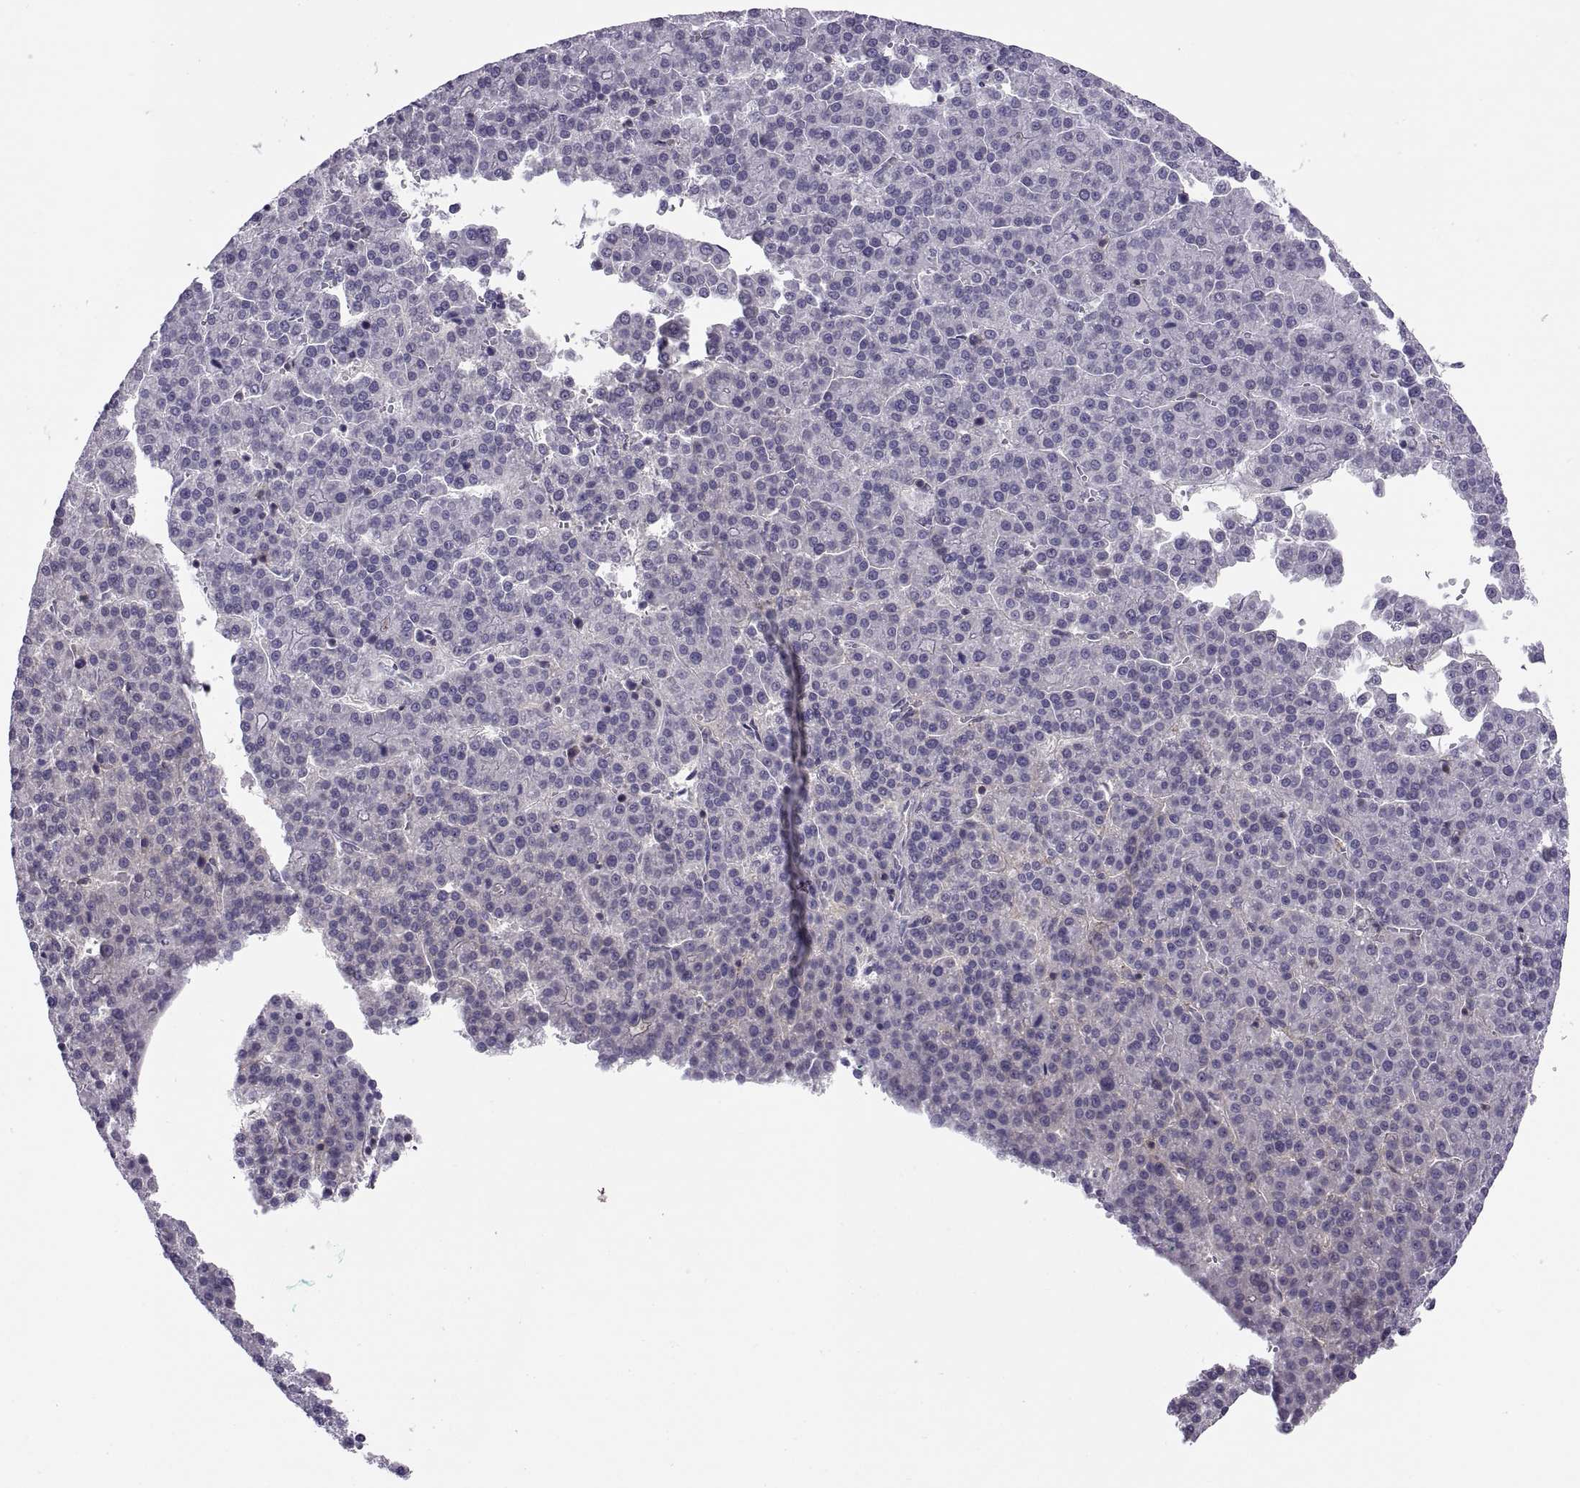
{"staining": {"intensity": "negative", "quantity": "none", "location": "none"}, "tissue": "liver cancer", "cell_type": "Tumor cells", "image_type": "cancer", "snomed": [{"axis": "morphology", "description": "Carcinoma, Hepatocellular, NOS"}, {"axis": "topography", "description": "Liver"}], "caption": "Image shows no significant protein positivity in tumor cells of liver cancer (hepatocellular carcinoma).", "gene": "TTC21A", "patient": {"sex": "female", "age": 58}}